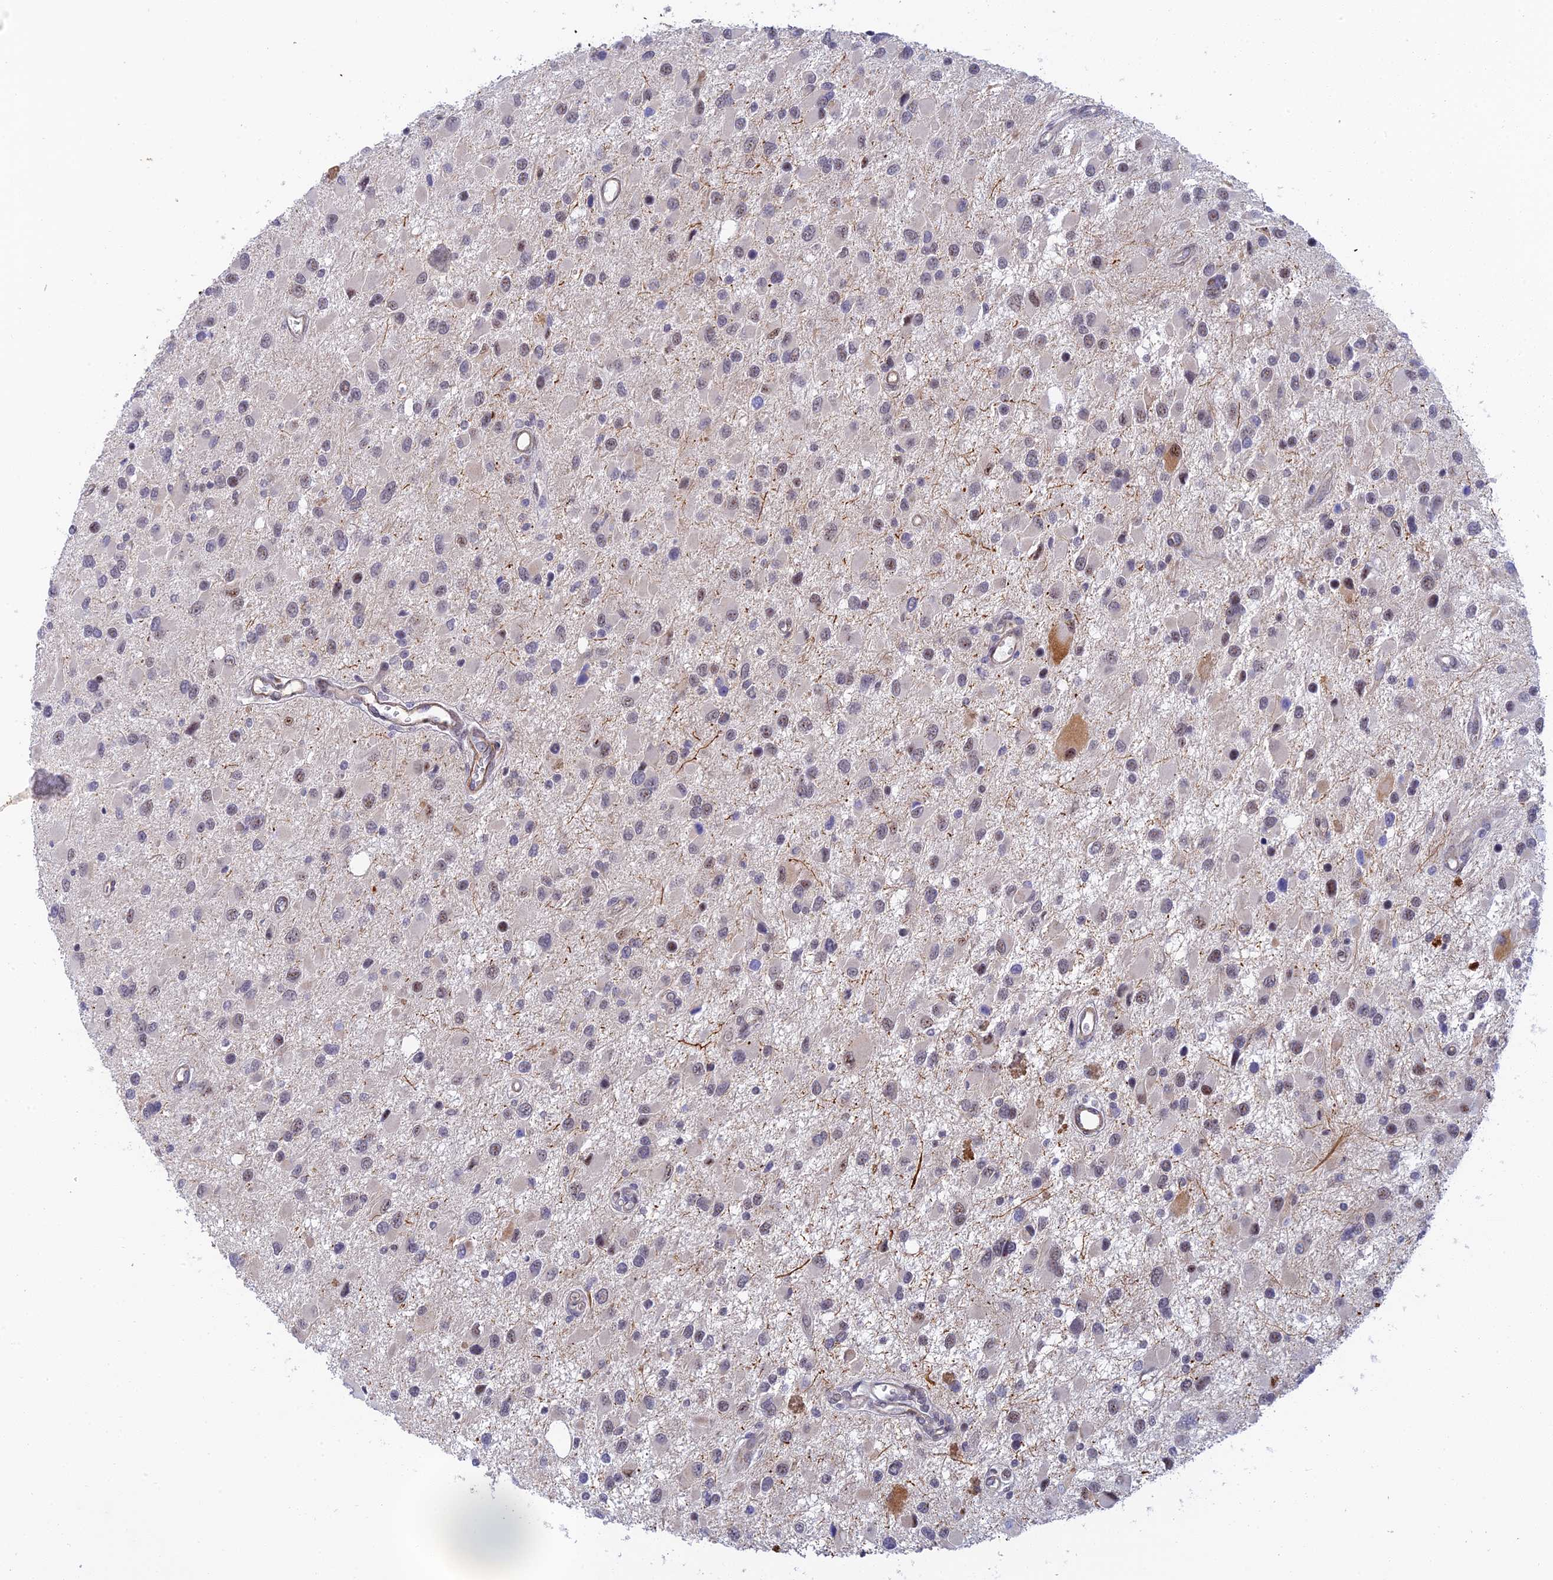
{"staining": {"intensity": "weak", "quantity": "25%-75%", "location": "nuclear"}, "tissue": "glioma", "cell_type": "Tumor cells", "image_type": "cancer", "snomed": [{"axis": "morphology", "description": "Glioma, malignant, High grade"}, {"axis": "topography", "description": "Brain"}], "caption": "Immunohistochemistry (IHC) micrograph of neoplastic tissue: human glioma stained using immunohistochemistry reveals low levels of weak protein expression localized specifically in the nuclear of tumor cells, appearing as a nuclear brown color.", "gene": "CFAP92", "patient": {"sex": "male", "age": 53}}